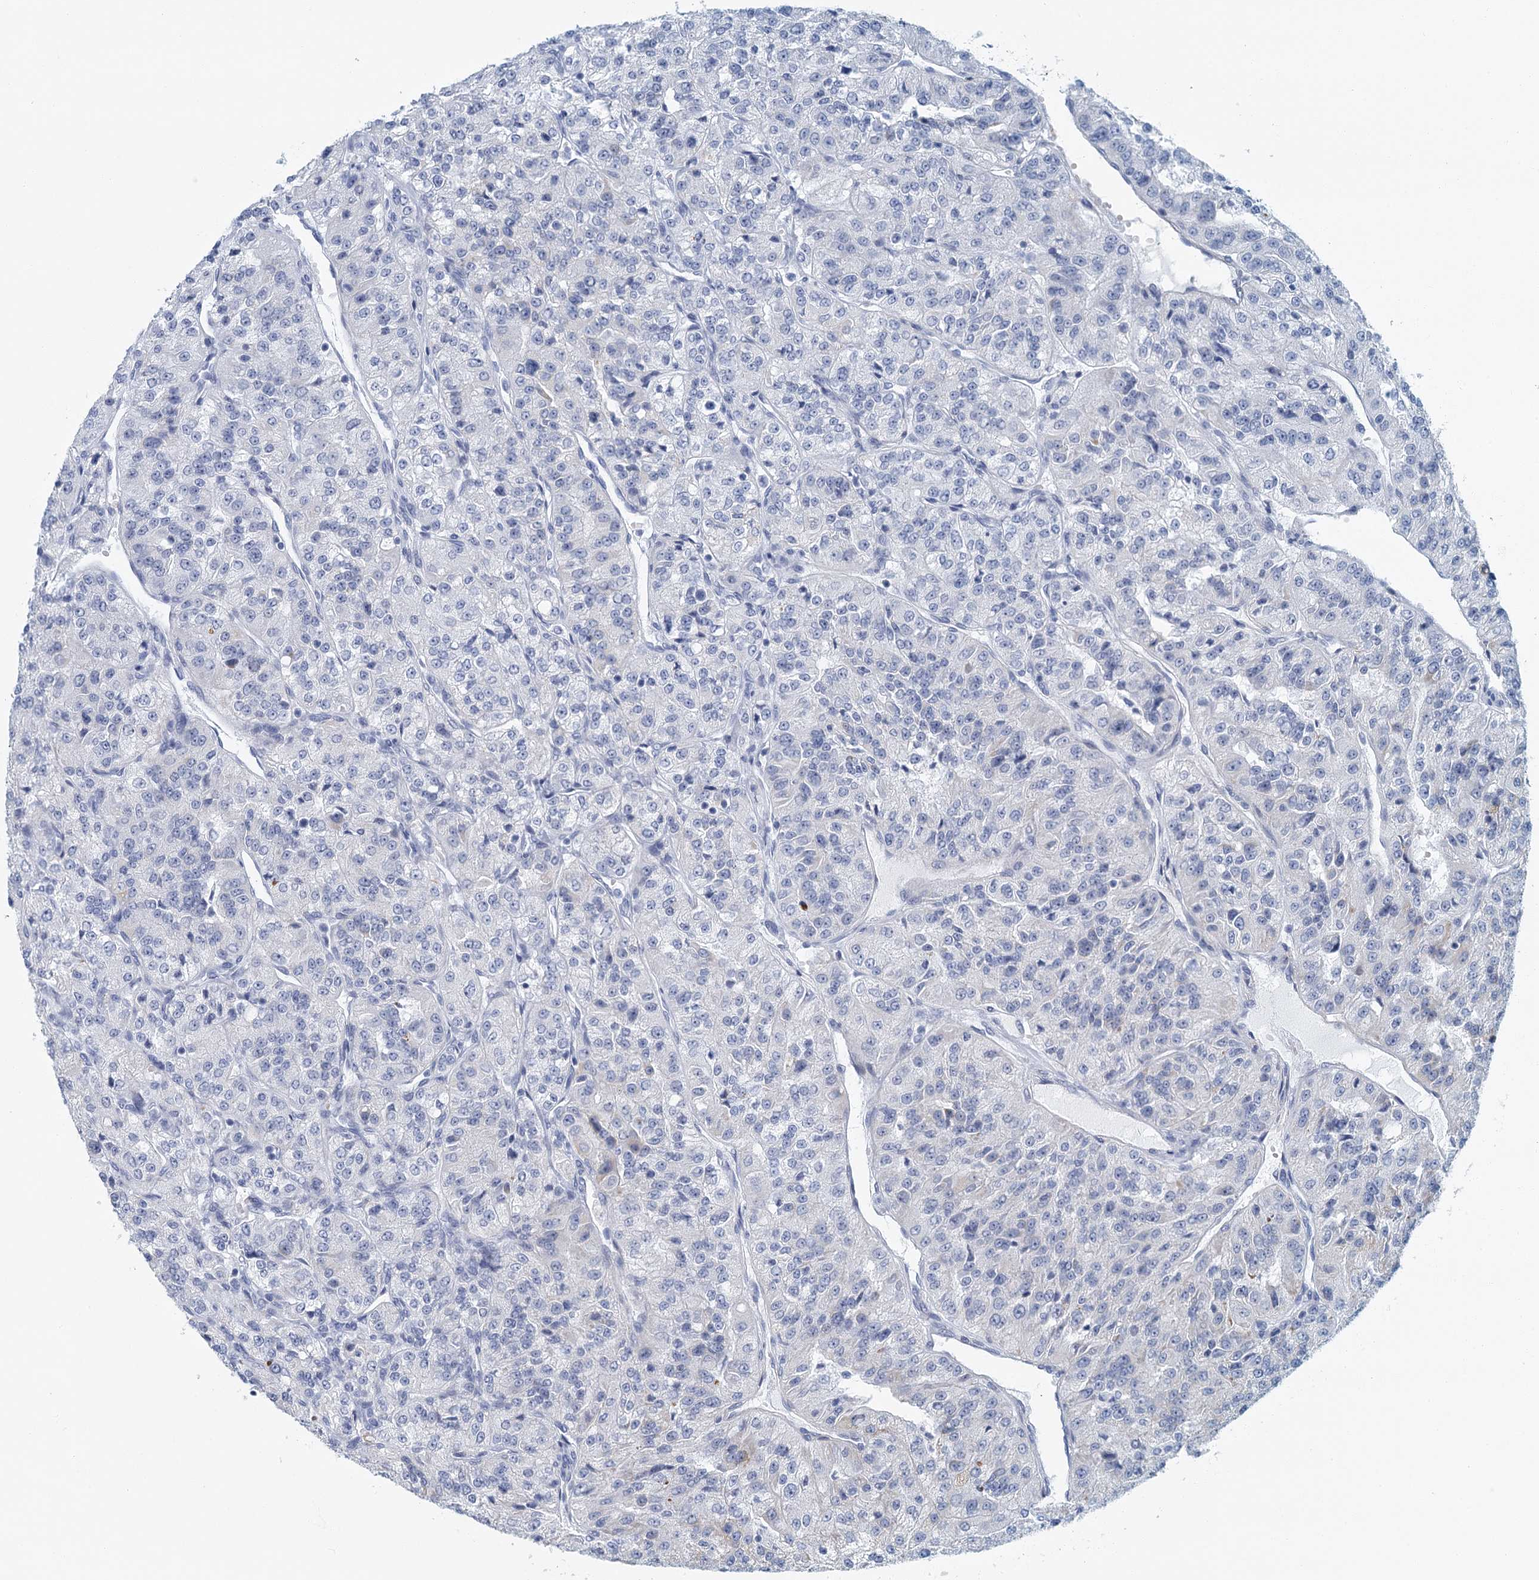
{"staining": {"intensity": "negative", "quantity": "none", "location": "none"}, "tissue": "renal cancer", "cell_type": "Tumor cells", "image_type": "cancer", "snomed": [{"axis": "morphology", "description": "Adenocarcinoma, NOS"}, {"axis": "topography", "description": "Kidney"}], "caption": "High magnification brightfield microscopy of renal cancer stained with DAB (brown) and counterstained with hematoxylin (blue): tumor cells show no significant expression. (Immunohistochemistry (ihc), brightfield microscopy, high magnification).", "gene": "ZNF527", "patient": {"sex": "female", "age": 63}}